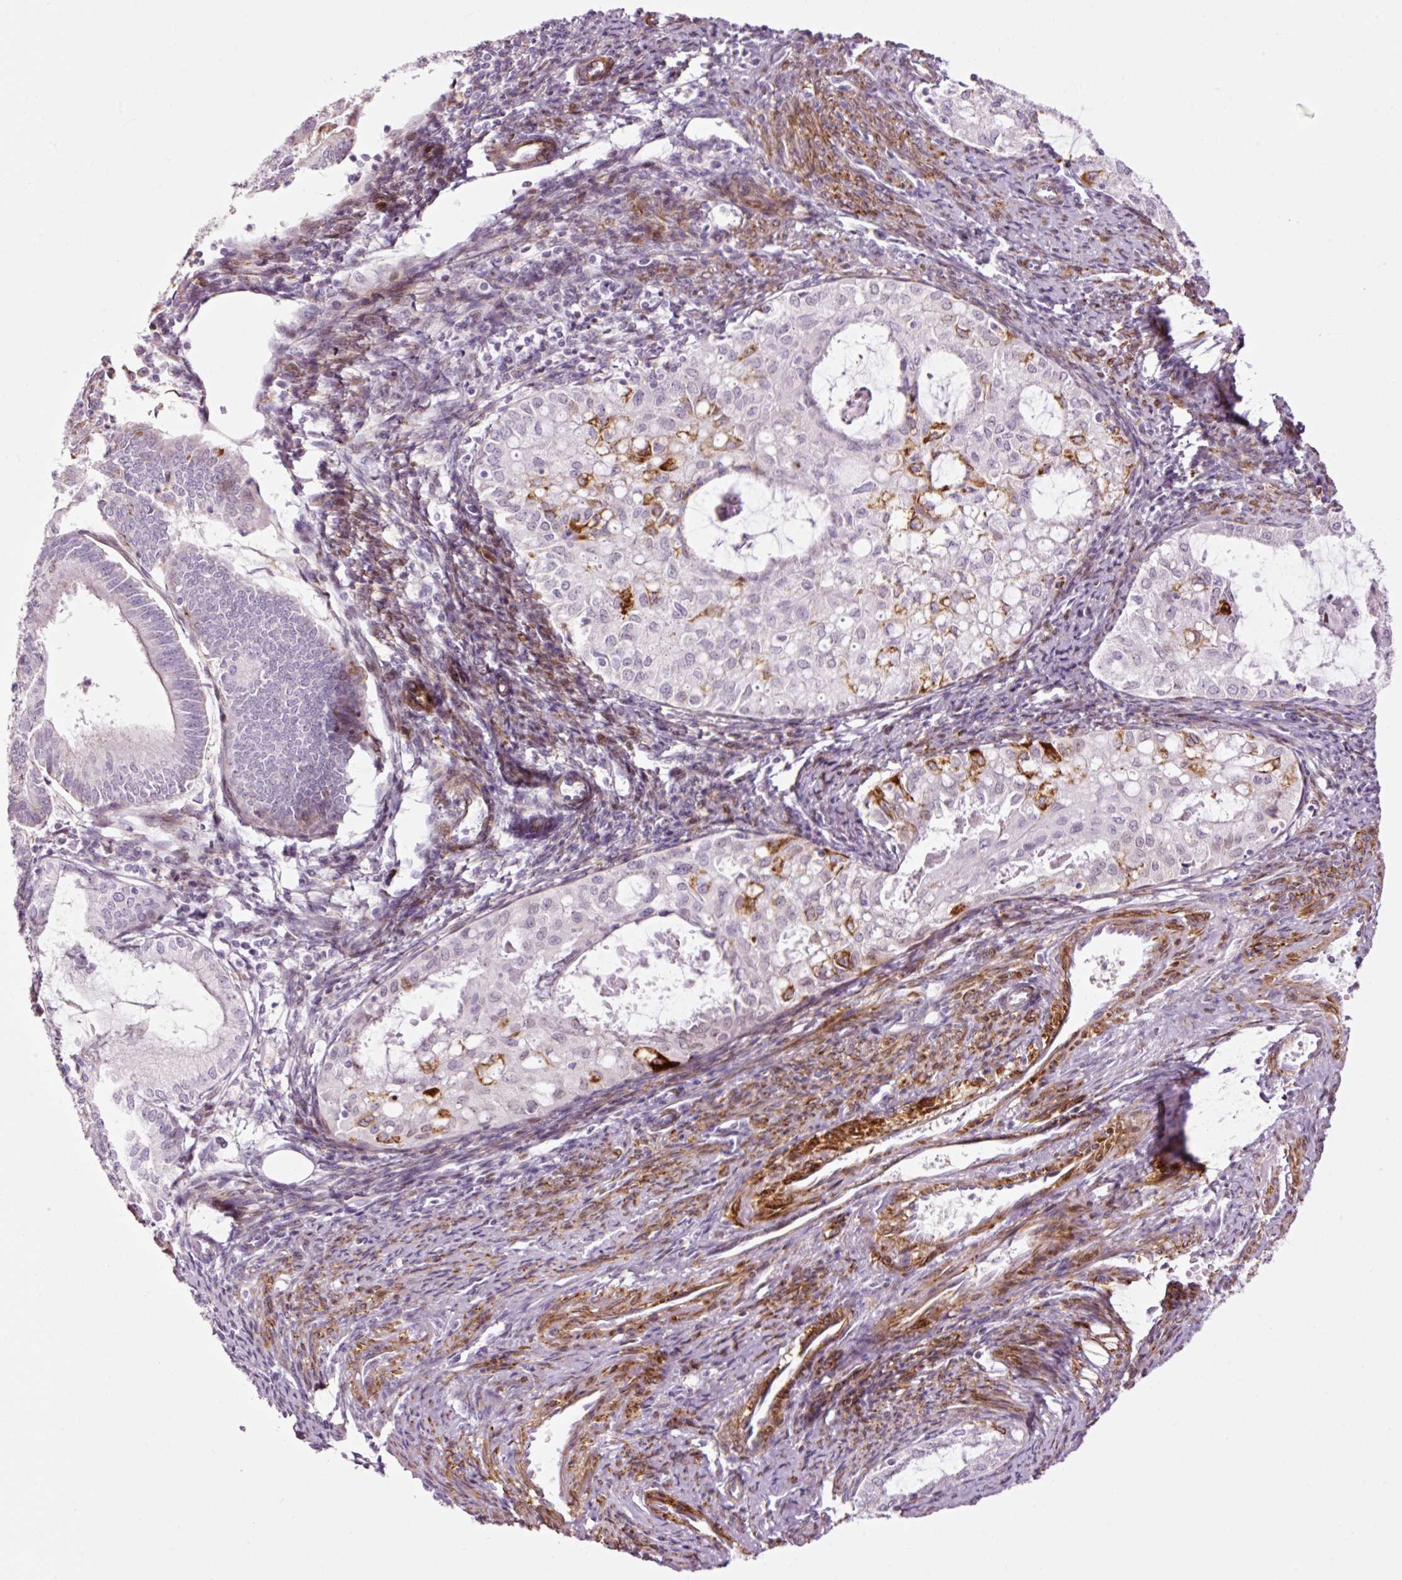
{"staining": {"intensity": "moderate", "quantity": "<25%", "location": "cytoplasmic/membranous"}, "tissue": "endometrial cancer", "cell_type": "Tumor cells", "image_type": "cancer", "snomed": [{"axis": "morphology", "description": "Adenocarcinoma, NOS"}, {"axis": "topography", "description": "Endometrium"}], "caption": "Human endometrial cancer (adenocarcinoma) stained with a protein marker demonstrates moderate staining in tumor cells.", "gene": "ANKRD20A1", "patient": {"sex": "female", "age": 70}}